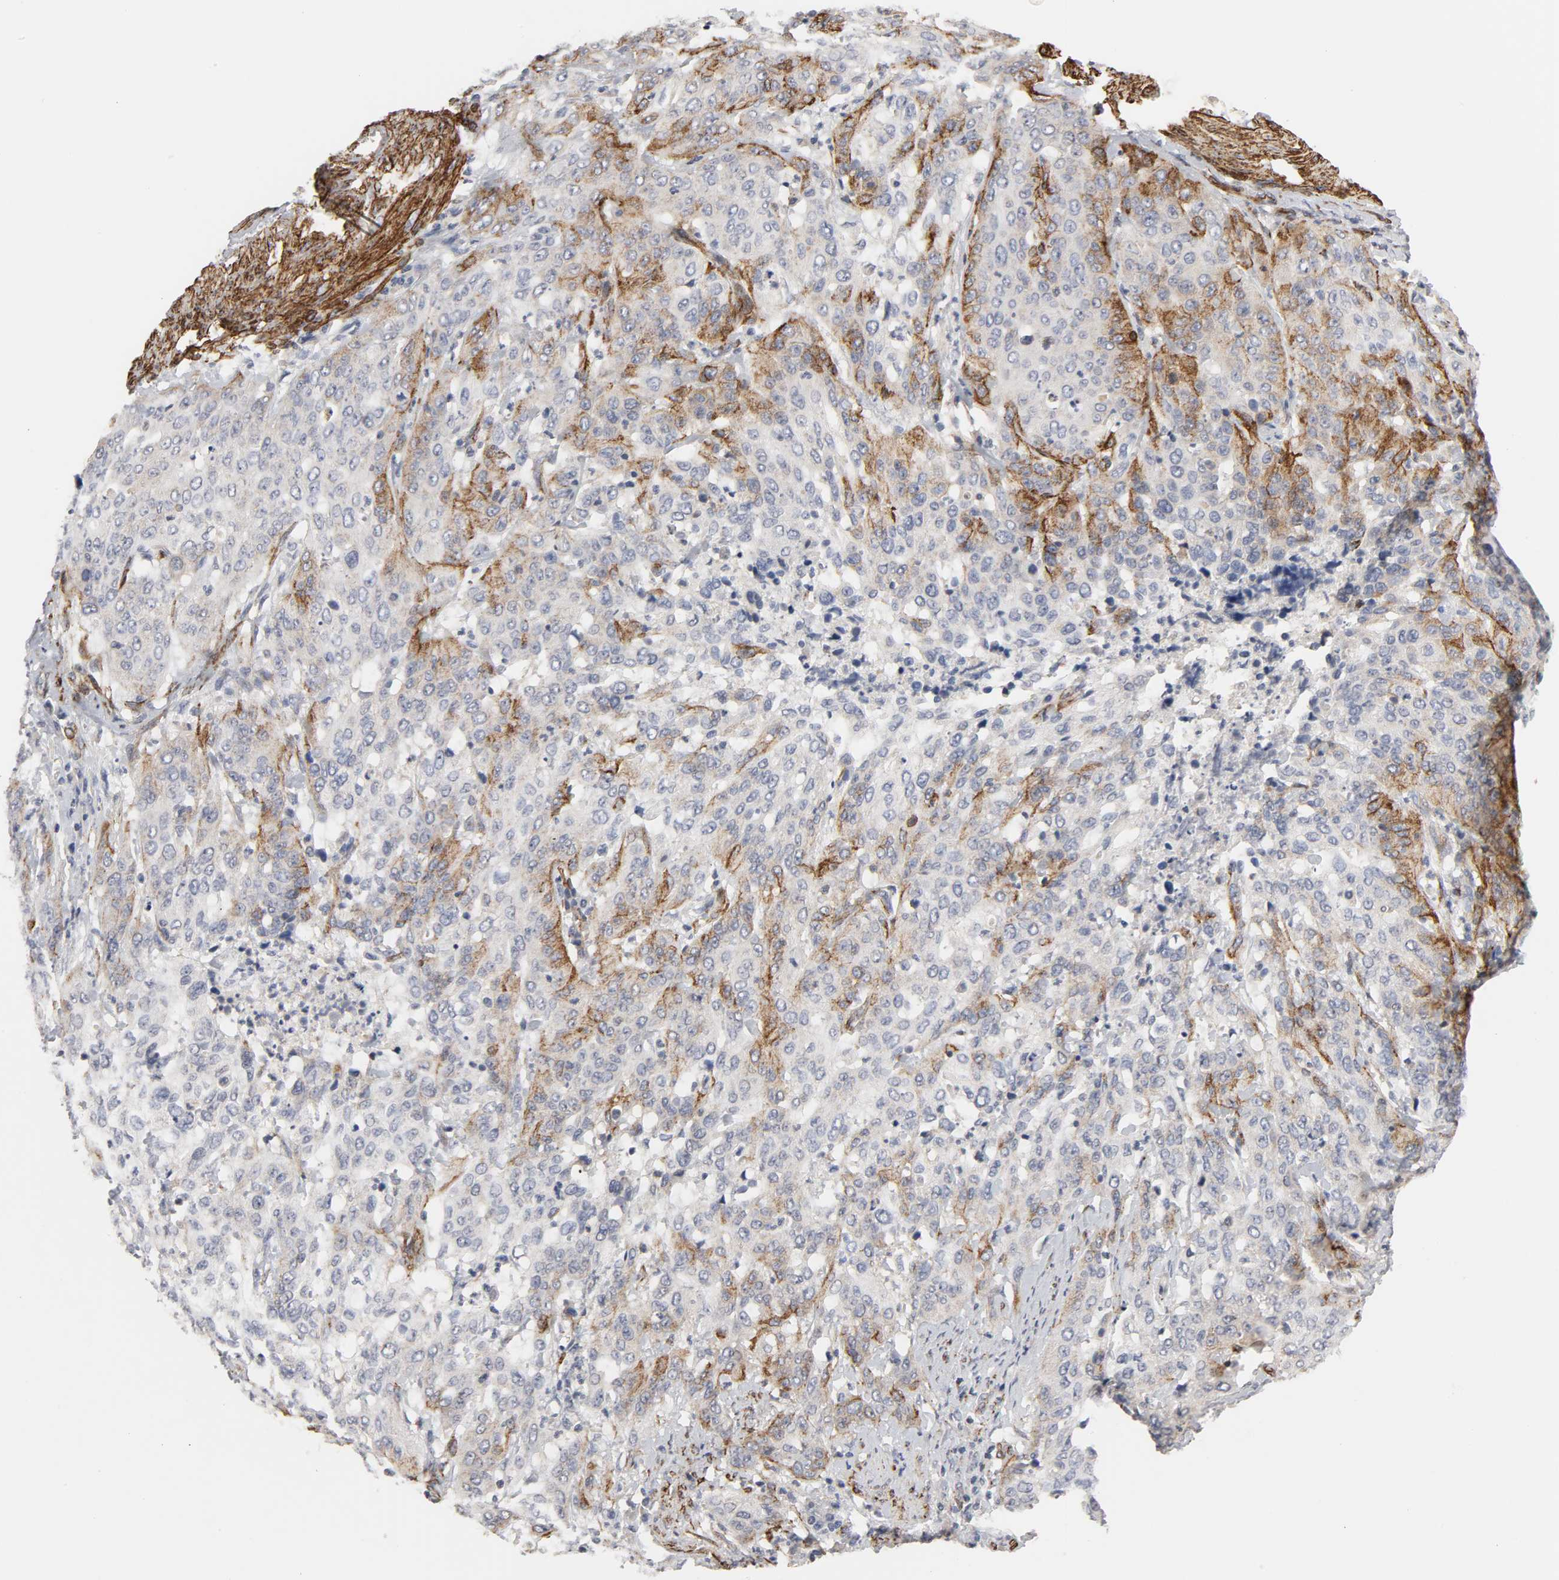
{"staining": {"intensity": "moderate", "quantity": "<25%", "location": "cytoplasmic/membranous"}, "tissue": "cervical cancer", "cell_type": "Tumor cells", "image_type": "cancer", "snomed": [{"axis": "morphology", "description": "Squamous cell carcinoma, NOS"}, {"axis": "topography", "description": "Cervix"}], "caption": "An image of human cervical squamous cell carcinoma stained for a protein demonstrates moderate cytoplasmic/membranous brown staining in tumor cells.", "gene": "GNG2", "patient": {"sex": "female", "age": 41}}